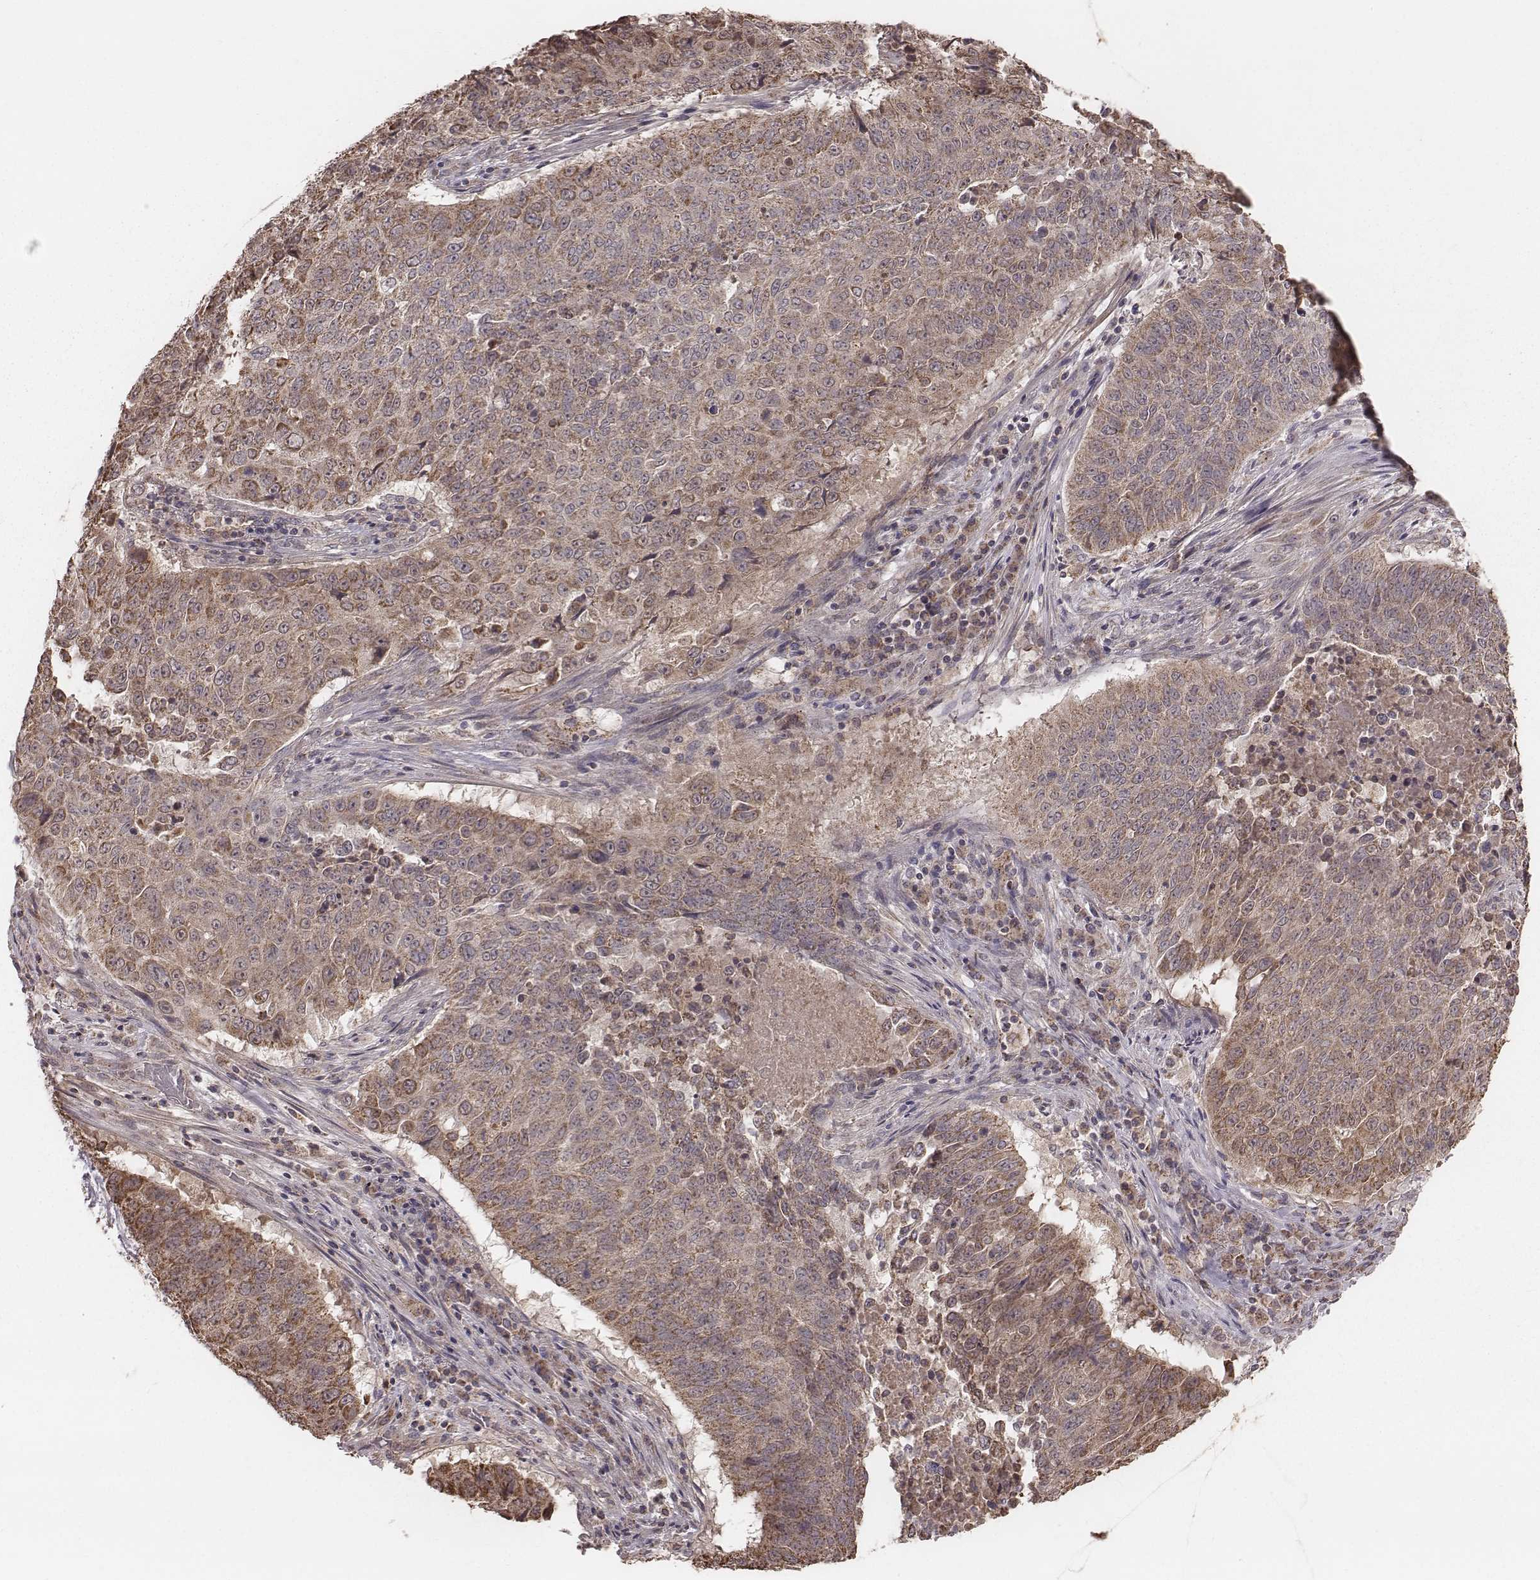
{"staining": {"intensity": "moderate", "quantity": ">75%", "location": "cytoplasmic/membranous"}, "tissue": "lung cancer", "cell_type": "Tumor cells", "image_type": "cancer", "snomed": [{"axis": "morphology", "description": "Normal tissue, NOS"}, {"axis": "morphology", "description": "Squamous cell carcinoma, NOS"}, {"axis": "topography", "description": "Bronchus"}, {"axis": "topography", "description": "Lung"}], "caption": "Lung cancer tissue demonstrates moderate cytoplasmic/membranous expression in approximately >75% of tumor cells, visualized by immunohistochemistry.", "gene": "PDCD2L", "patient": {"sex": "male", "age": 64}}